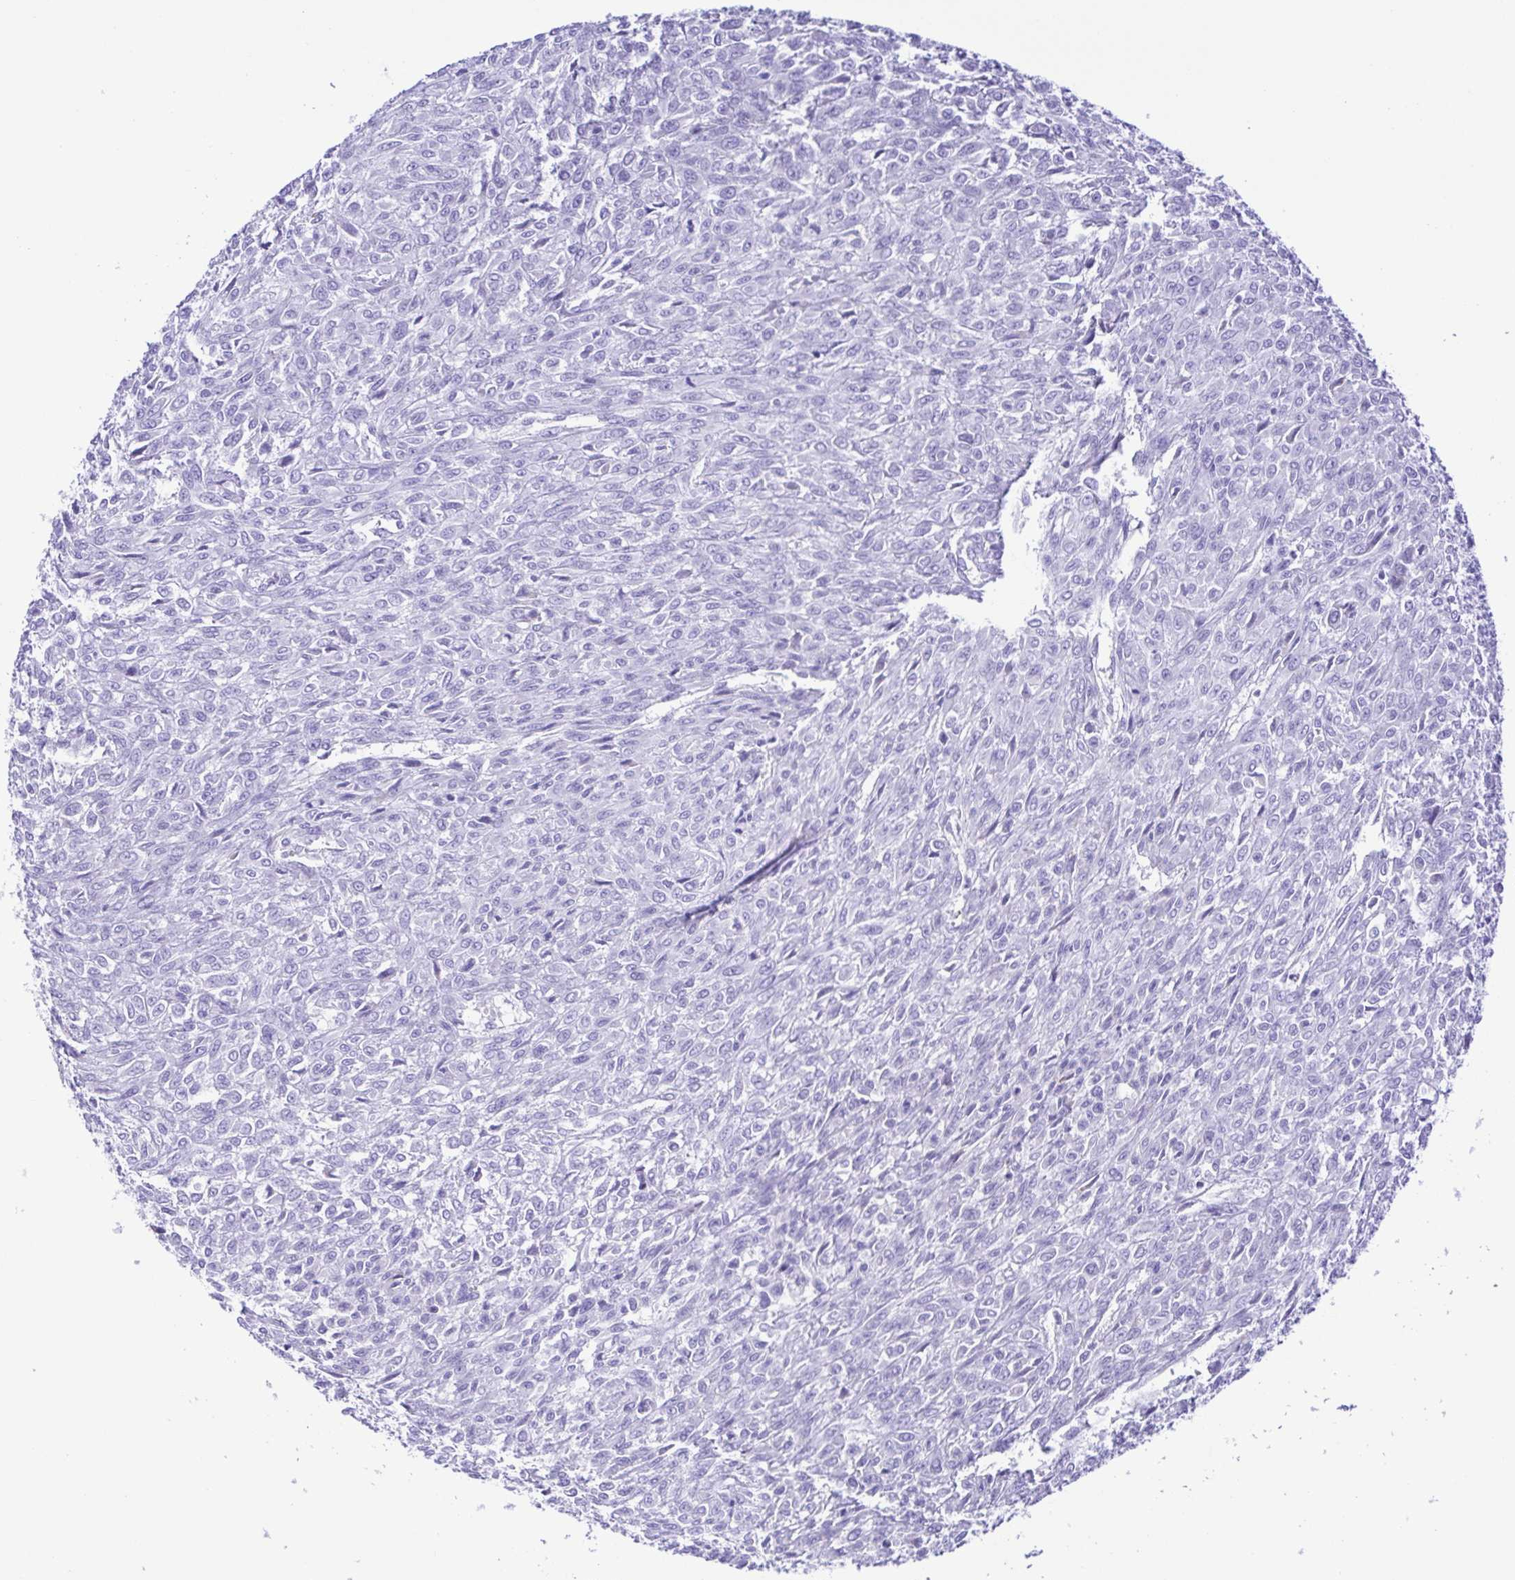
{"staining": {"intensity": "negative", "quantity": "none", "location": "none"}, "tissue": "renal cancer", "cell_type": "Tumor cells", "image_type": "cancer", "snomed": [{"axis": "morphology", "description": "Adenocarcinoma, NOS"}, {"axis": "topography", "description": "Kidney"}], "caption": "Renal cancer (adenocarcinoma) was stained to show a protein in brown. There is no significant staining in tumor cells.", "gene": "GPR17", "patient": {"sex": "male", "age": 58}}